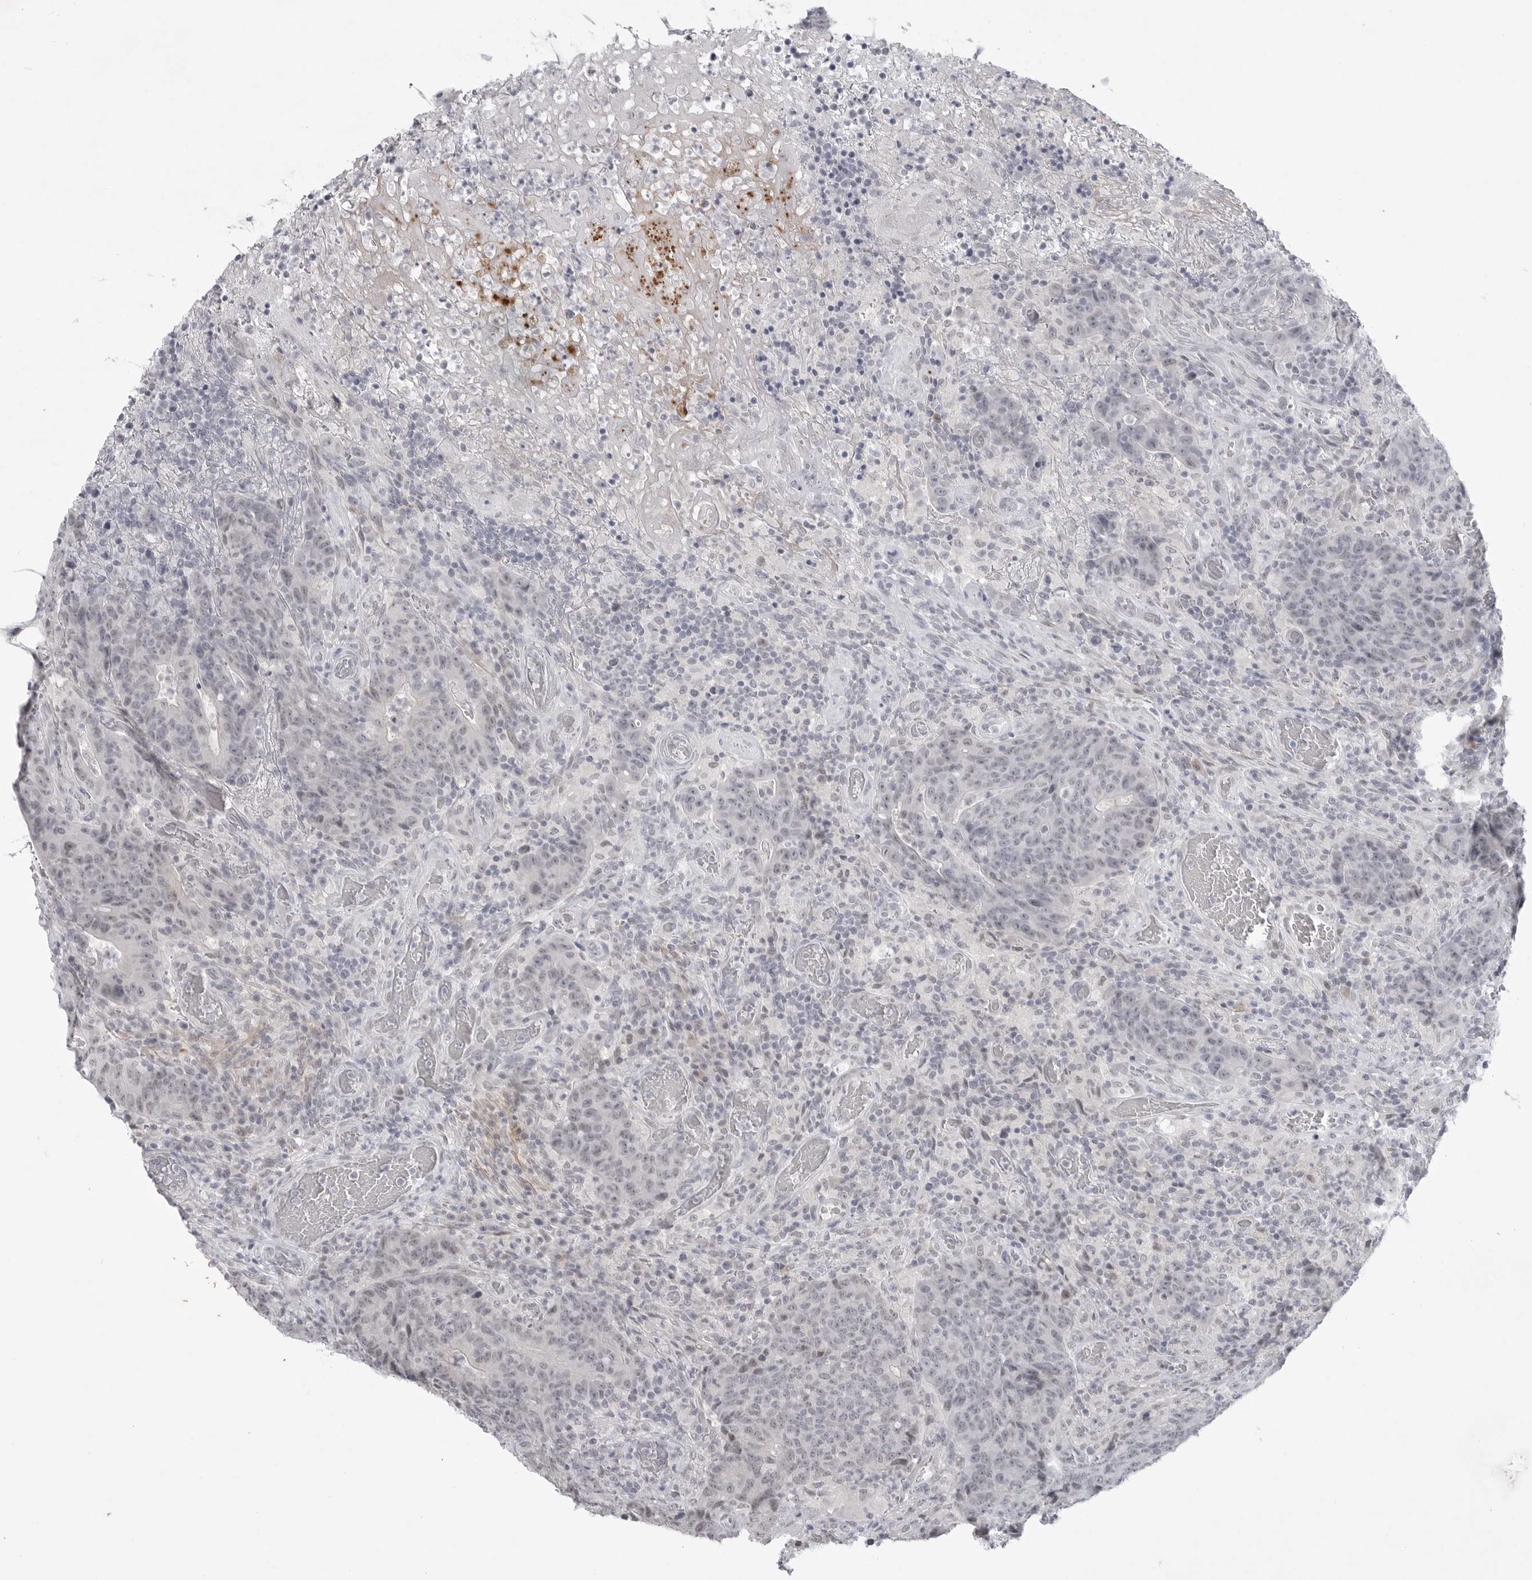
{"staining": {"intensity": "negative", "quantity": "none", "location": "none"}, "tissue": "colorectal cancer", "cell_type": "Tumor cells", "image_type": "cancer", "snomed": [{"axis": "morphology", "description": "Adenocarcinoma, NOS"}, {"axis": "topography", "description": "Colon"}], "caption": "IHC of colorectal cancer exhibits no staining in tumor cells. (Stains: DAB immunohistochemistry (IHC) with hematoxylin counter stain, Microscopy: brightfield microscopy at high magnification).", "gene": "TCTN3", "patient": {"sex": "female", "age": 75}}